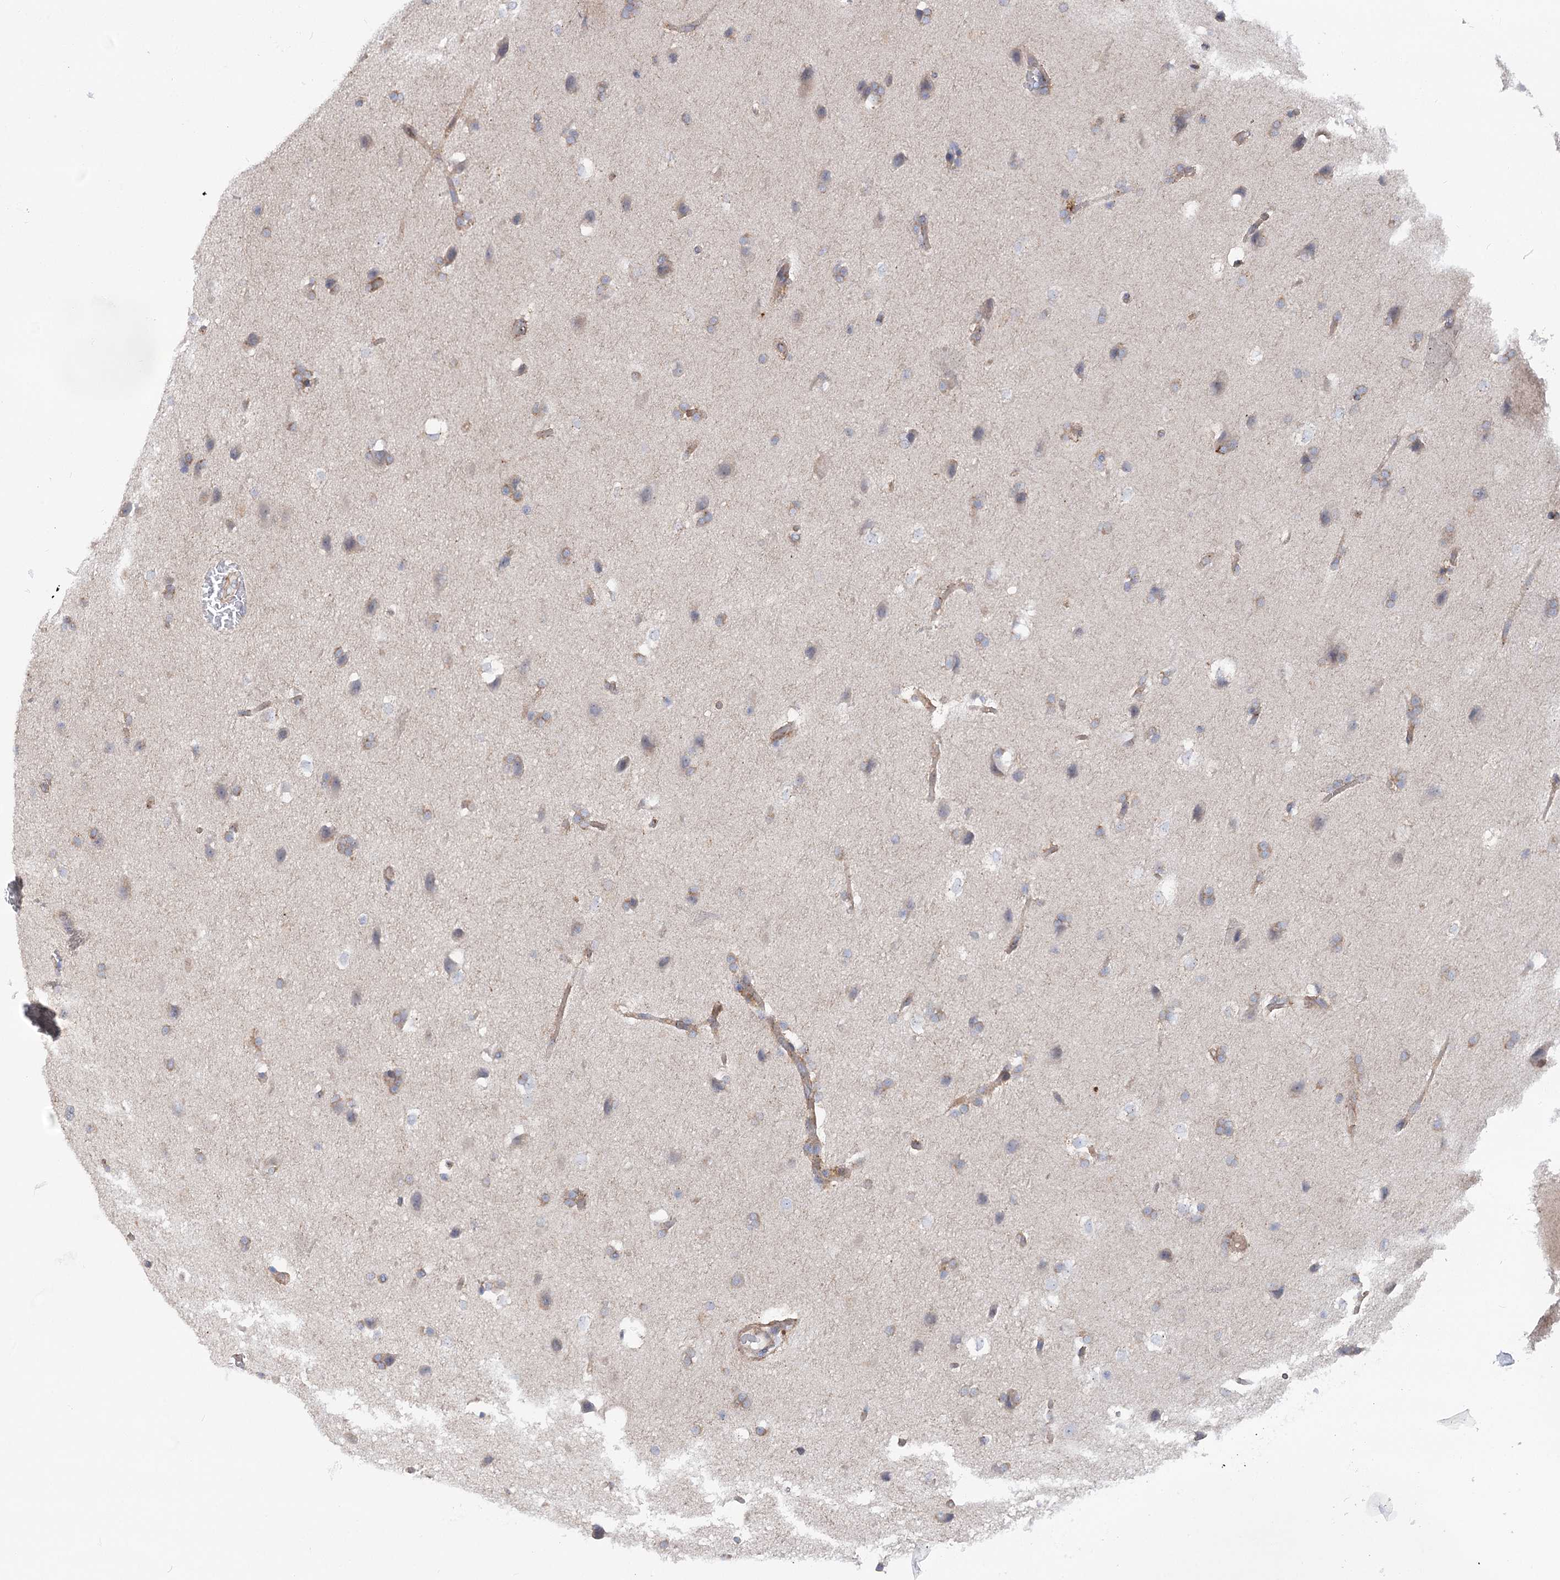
{"staining": {"intensity": "weak", "quantity": "<25%", "location": "cytoplasmic/membranous"}, "tissue": "glioma", "cell_type": "Tumor cells", "image_type": "cancer", "snomed": [{"axis": "morphology", "description": "Glioma, malignant, Low grade"}, {"axis": "topography", "description": "Brain"}], "caption": "This is a histopathology image of IHC staining of malignant low-grade glioma, which shows no staining in tumor cells.", "gene": "SCN11A", "patient": {"sex": "female", "age": 37}}